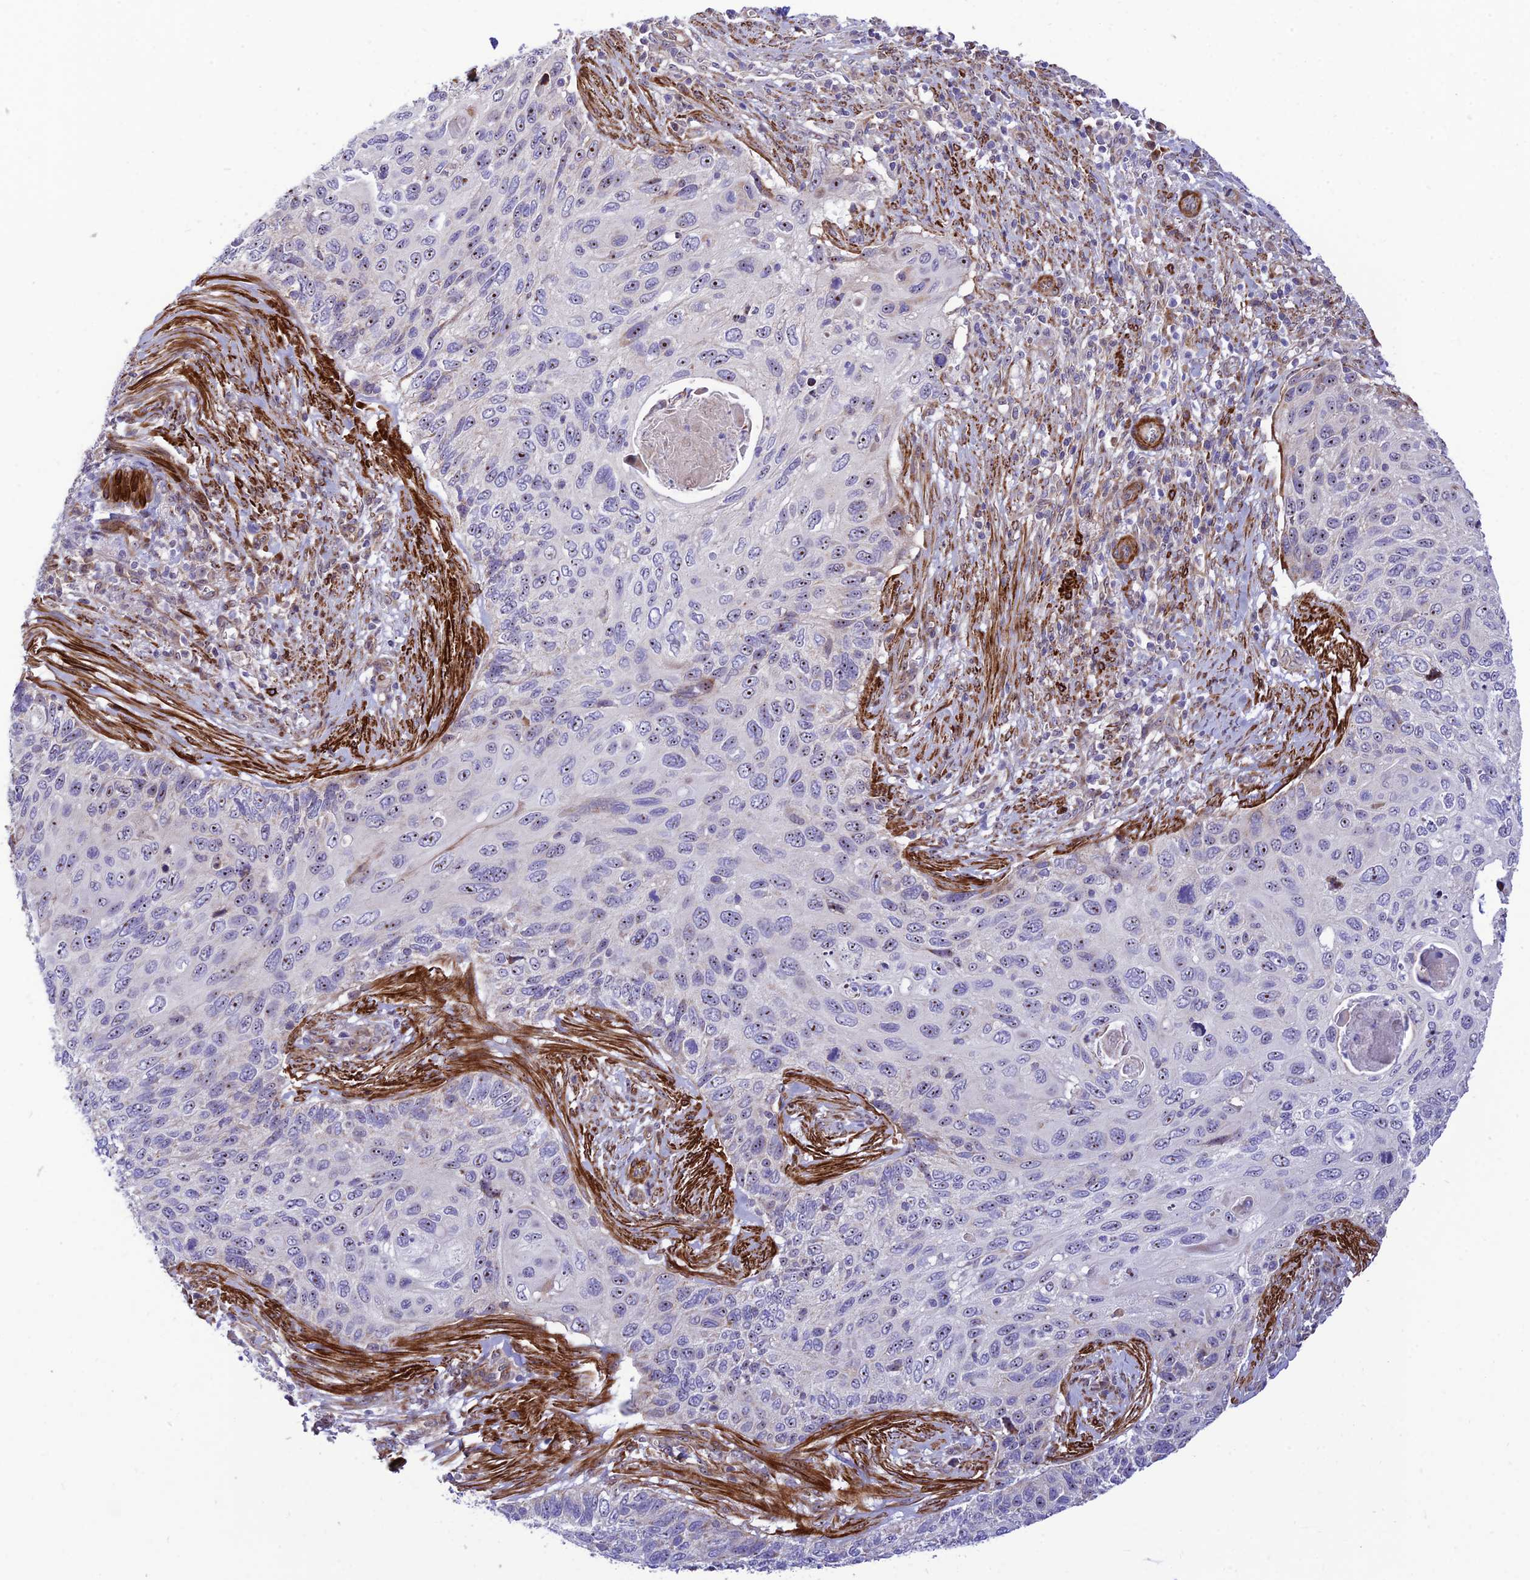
{"staining": {"intensity": "moderate", "quantity": "25%-75%", "location": "nuclear"}, "tissue": "cervical cancer", "cell_type": "Tumor cells", "image_type": "cancer", "snomed": [{"axis": "morphology", "description": "Squamous cell carcinoma, NOS"}, {"axis": "topography", "description": "Cervix"}], "caption": "This photomicrograph demonstrates IHC staining of squamous cell carcinoma (cervical), with medium moderate nuclear expression in about 25%-75% of tumor cells.", "gene": "KBTBD7", "patient": {"sex": "female", "age": 70}}